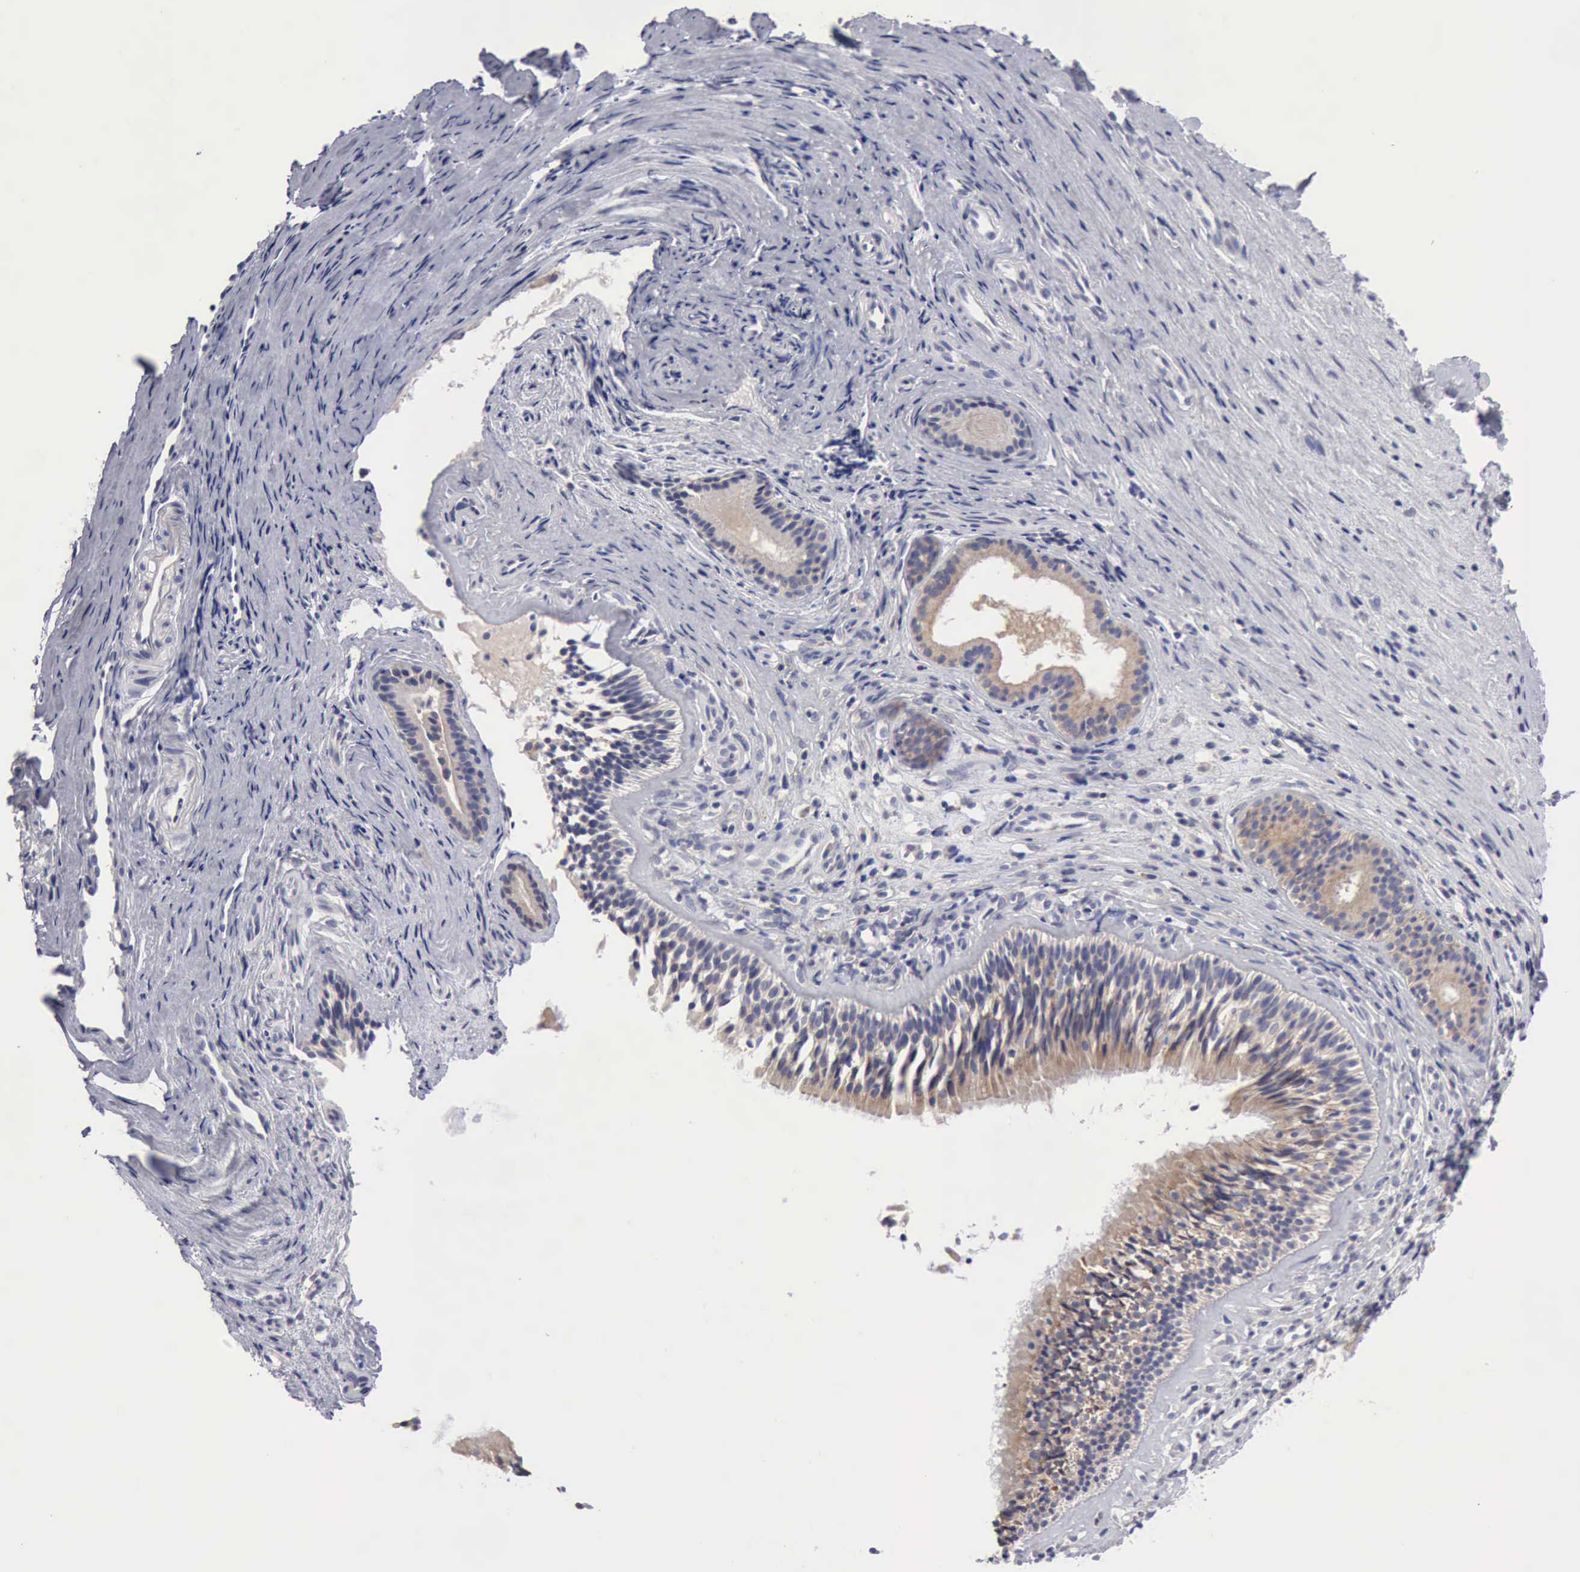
{"staining": {"intensity": "moderate", "quantity": ">75%", "location": "cytoplasmic/membranous"}, "tissue": "nasopharynx", "cell_type": "Respiratory epithelial cells", "image_type": "normal", "snomed": [{"axis": "morphology", "description": "Normal tissue, NOS"}, {"axis": "topography", "description": "Nasopharynx"}], "caption": "Immunohistochemistry (IHC) micrograph of benign nasopharynx: nasopharynx stained using immunohistochemistry (IHC) reveals medium levels of moderate protein expression localized specifically in the cytoplasmic/membranous of respiratory epithelial cells, appearing as a cytoplasmic/membranous brown color.", "gene": "TXLNG", "patient": {"sex": "female", "age": 78}}